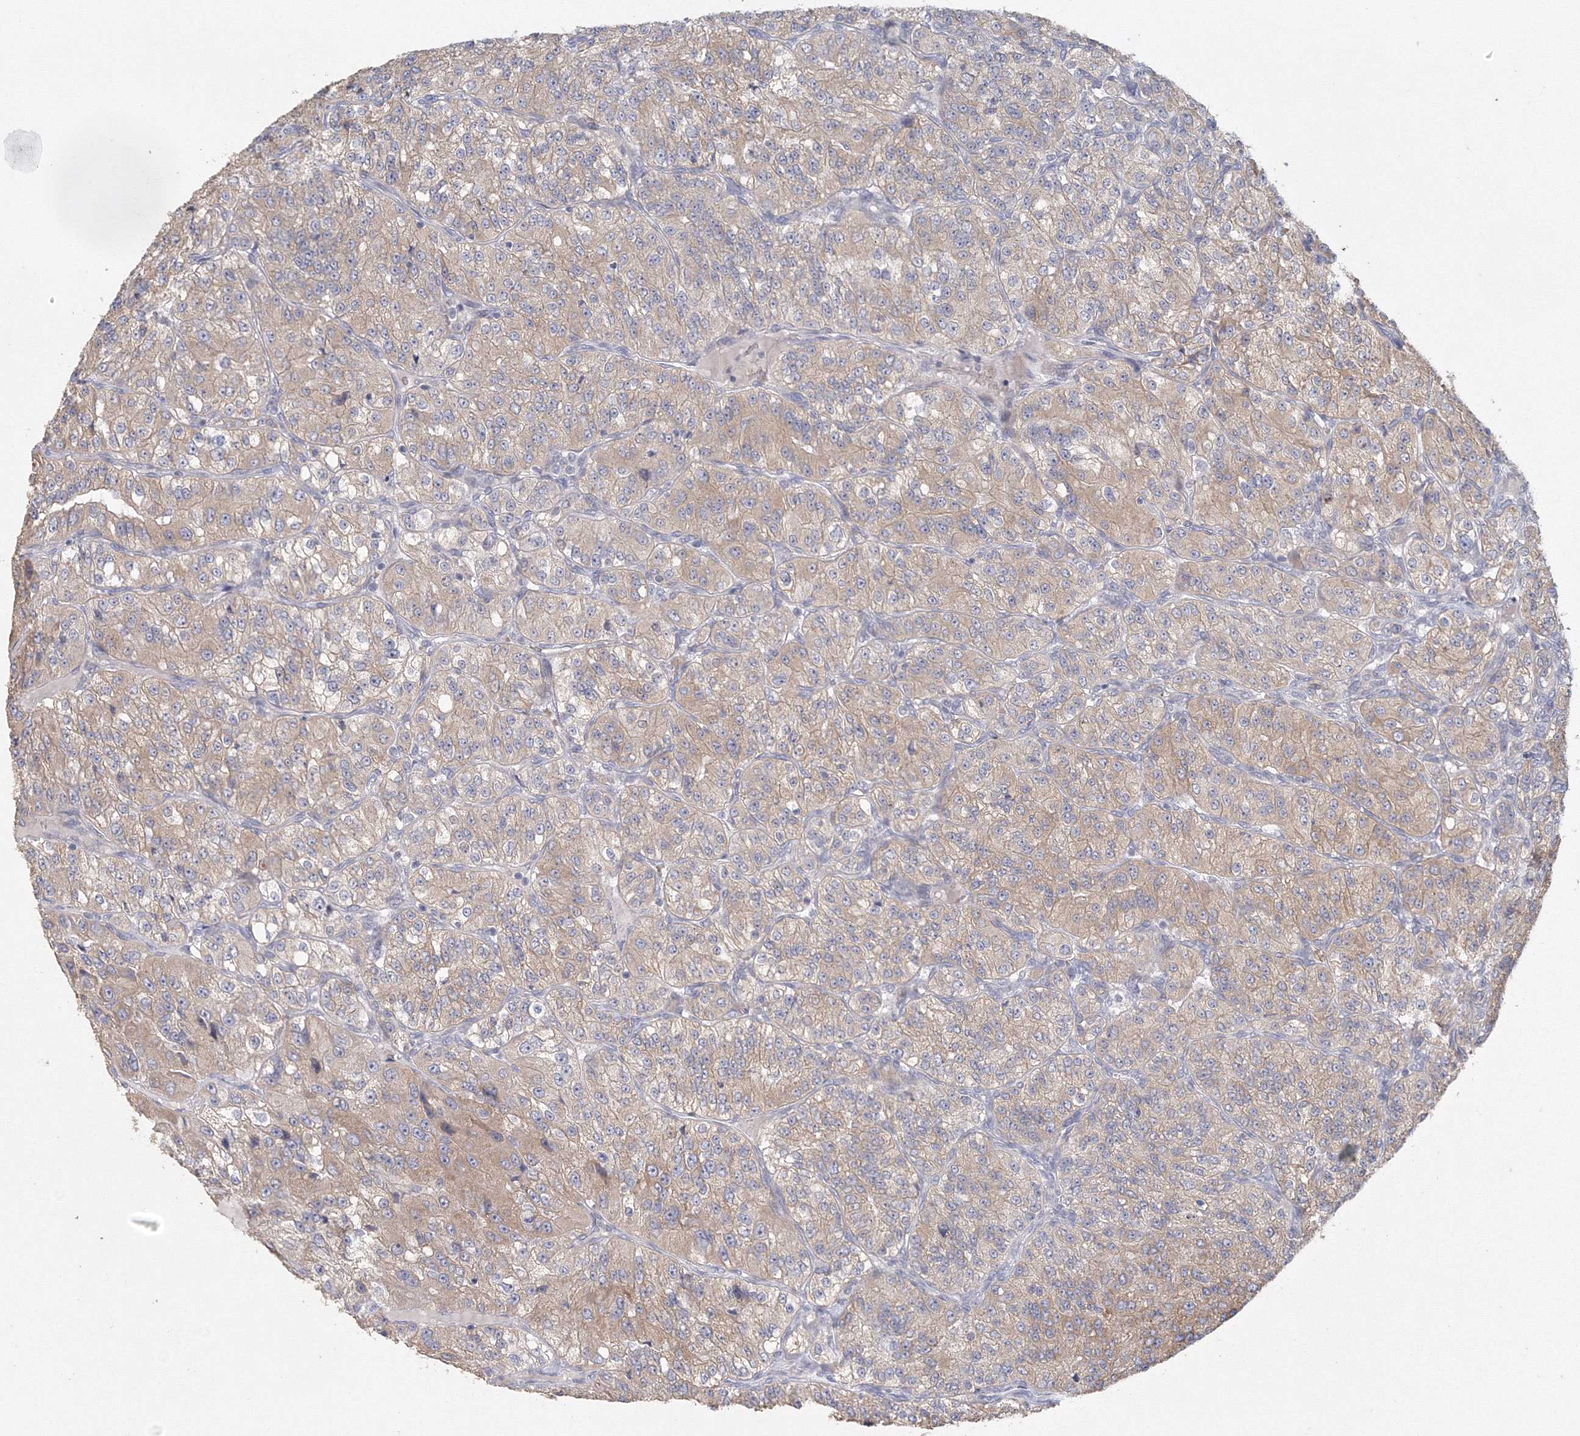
{"staining": {"intensity": "weak", "quantity": "25%-75%", "location": "cytoplasmic/membranous"}, "tissue": "renal cancer", "cell_type": "Tumor cells", "image_type": "cancer", "snomed": [{"axis": "morphology", "description": "Adenocarcinoma, NOS"}, {"axis": "topography", "description": "Kidney"}], "caption": "Renal adenocarcinoma stained for a protein (brown) demonstrates weak cytoplasmic/membranous positive expression in approximately 25%-75% of tumor cells.", "gene": "TACC2", "patient": {"sex": "female", "age": 63}}